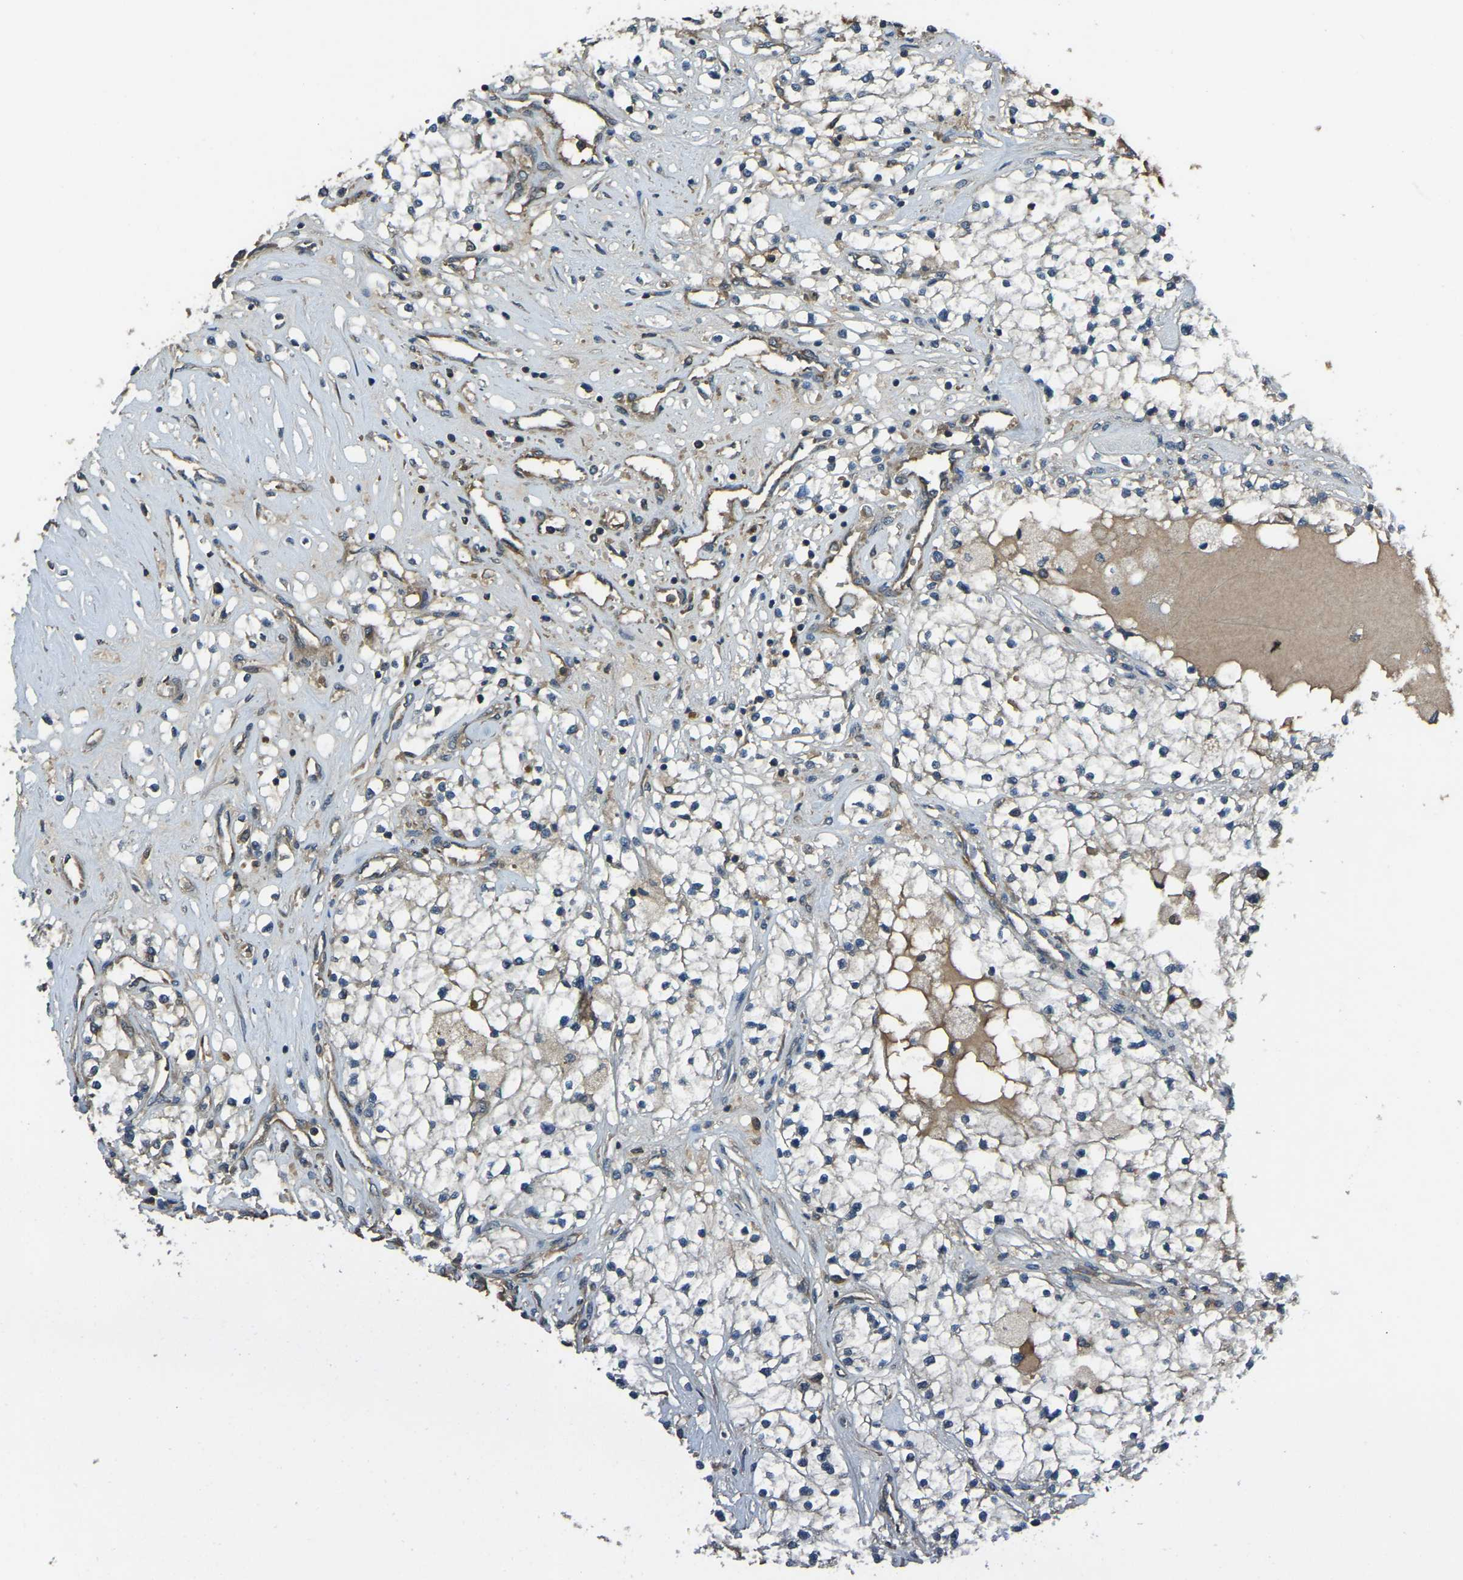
{"staining": {"intensity": "weak", "quantity": "25%-75%", "location": "cytoplasmic/membranous"}, "tissue": "renal cancer", "cell_type": "Tumor cells", "image_type": "cancer", "snomed": [{"axis": "morphology", "description": "Adenocarcinoma, NOS"}, {"axis": "topography", "description": "Kidney"}], "caption": "A histopathology image of renal adenocarcinoma stained for a protein demonstrates weak cytoplasmic/membranous brown staining in tumor cells.", "gene": "AIMP1", "patient": {"sex": "male", "age": 68}}